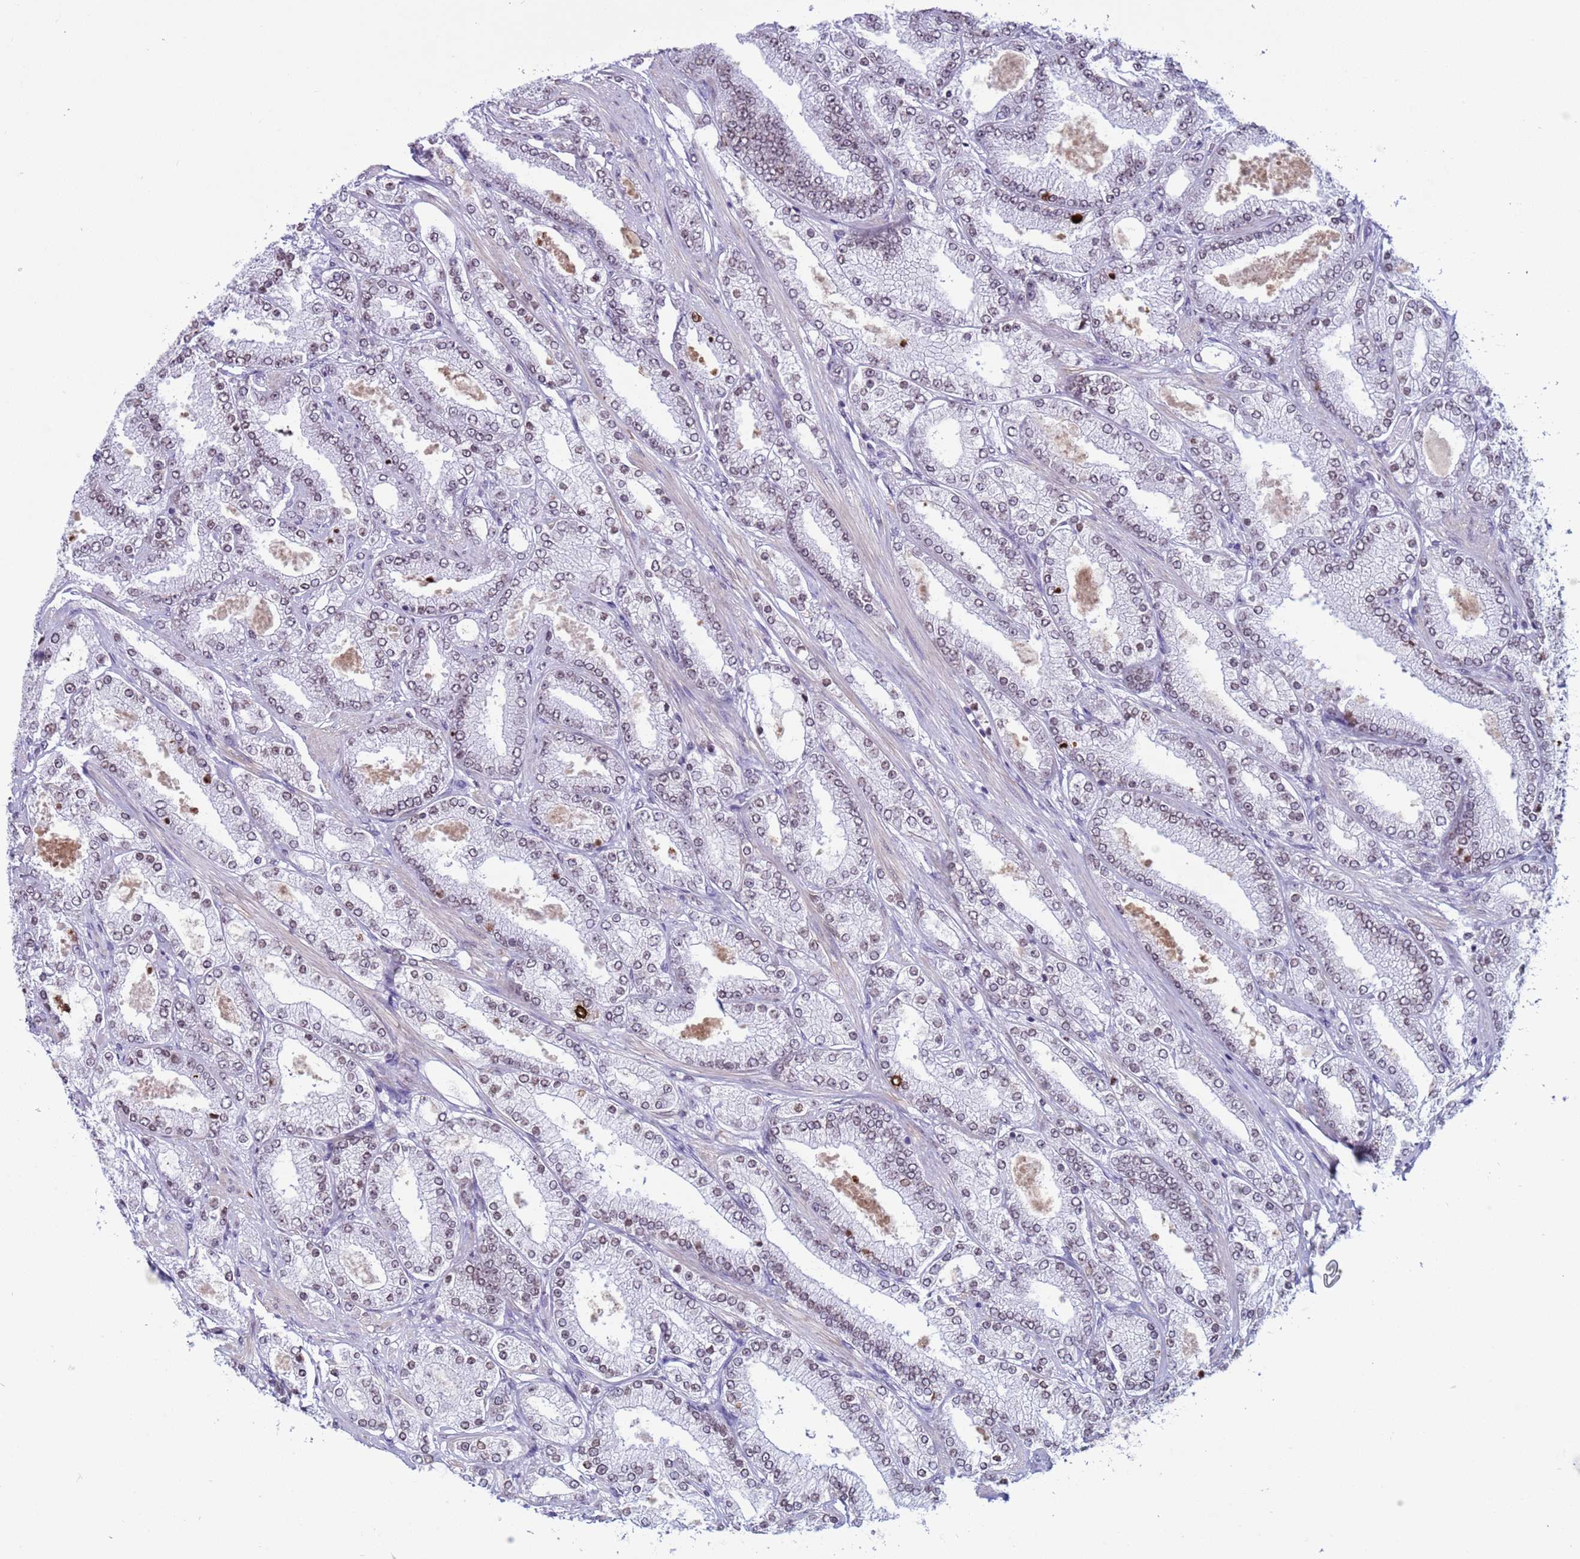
{"staining": {"intensity": "weak", "quantity": "25%-75%", "location": "nuclear"}, "tissue": "prostate cancer", "cell_type": "Tumor cells", "image_type": "cancer", "snomed": [{"axis": "morphology", "description": "Adenocarcinoma, High grade"}, {"axis": "topography", "description": "Prostate"}], "caption": "Protein analysis of prostate cancer (adenocarcinoma (high-grade)) tissue exhibits weak nuclear staining in about 25%-75% of tumor cells.", "gene": "H4C8", "patient": {"sex": "male", "age": 68}}